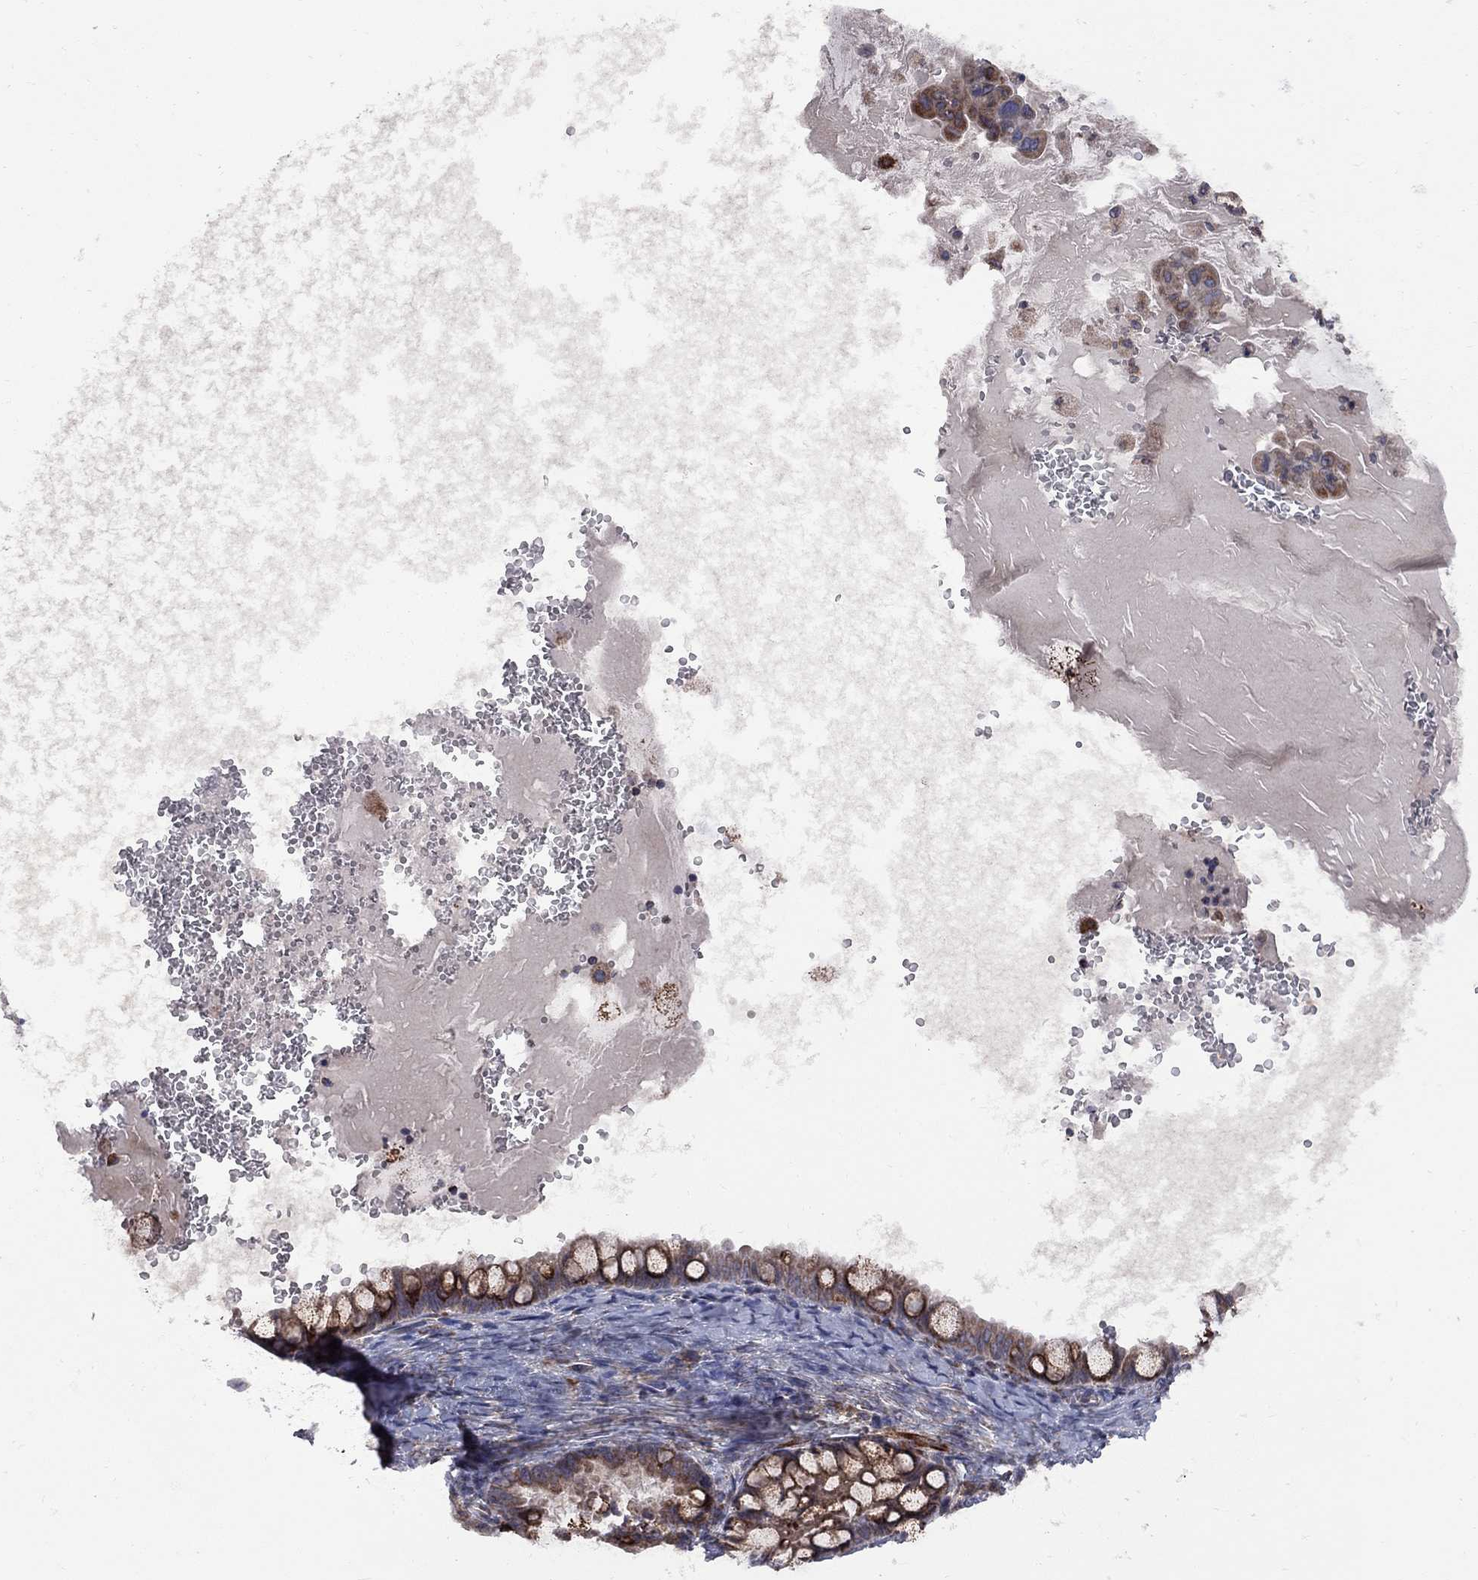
{"staining": {"intensity": "strong", "quantity": "25%-75%", "location": "cytoplasmic/membranous"}, "tissue": "ovarian cancer", "cell_type": "Tumor cells", "image_type": "cancer", "snomed": [{"axis": "morphology", "description": "Cystadenocarcinoma, mucinous, NOS"}, {"axis": "topography", "description": "Ovary"}], "caption": "Immunohistochemical staining of ovarian cancer (mucinous cystadenocarcinoma) displays high levels of strong cytoplasmic/membranous expression in about 25%-75% of tumor cells. The staining was performed using DAB (3,3'-diaminobenzidine), with brown indicating positive protein expression. Nuclei are stained blue with hematoxylin.", "gene": "CLPTM1", "patient": {"sex": "female", "age": 63}}